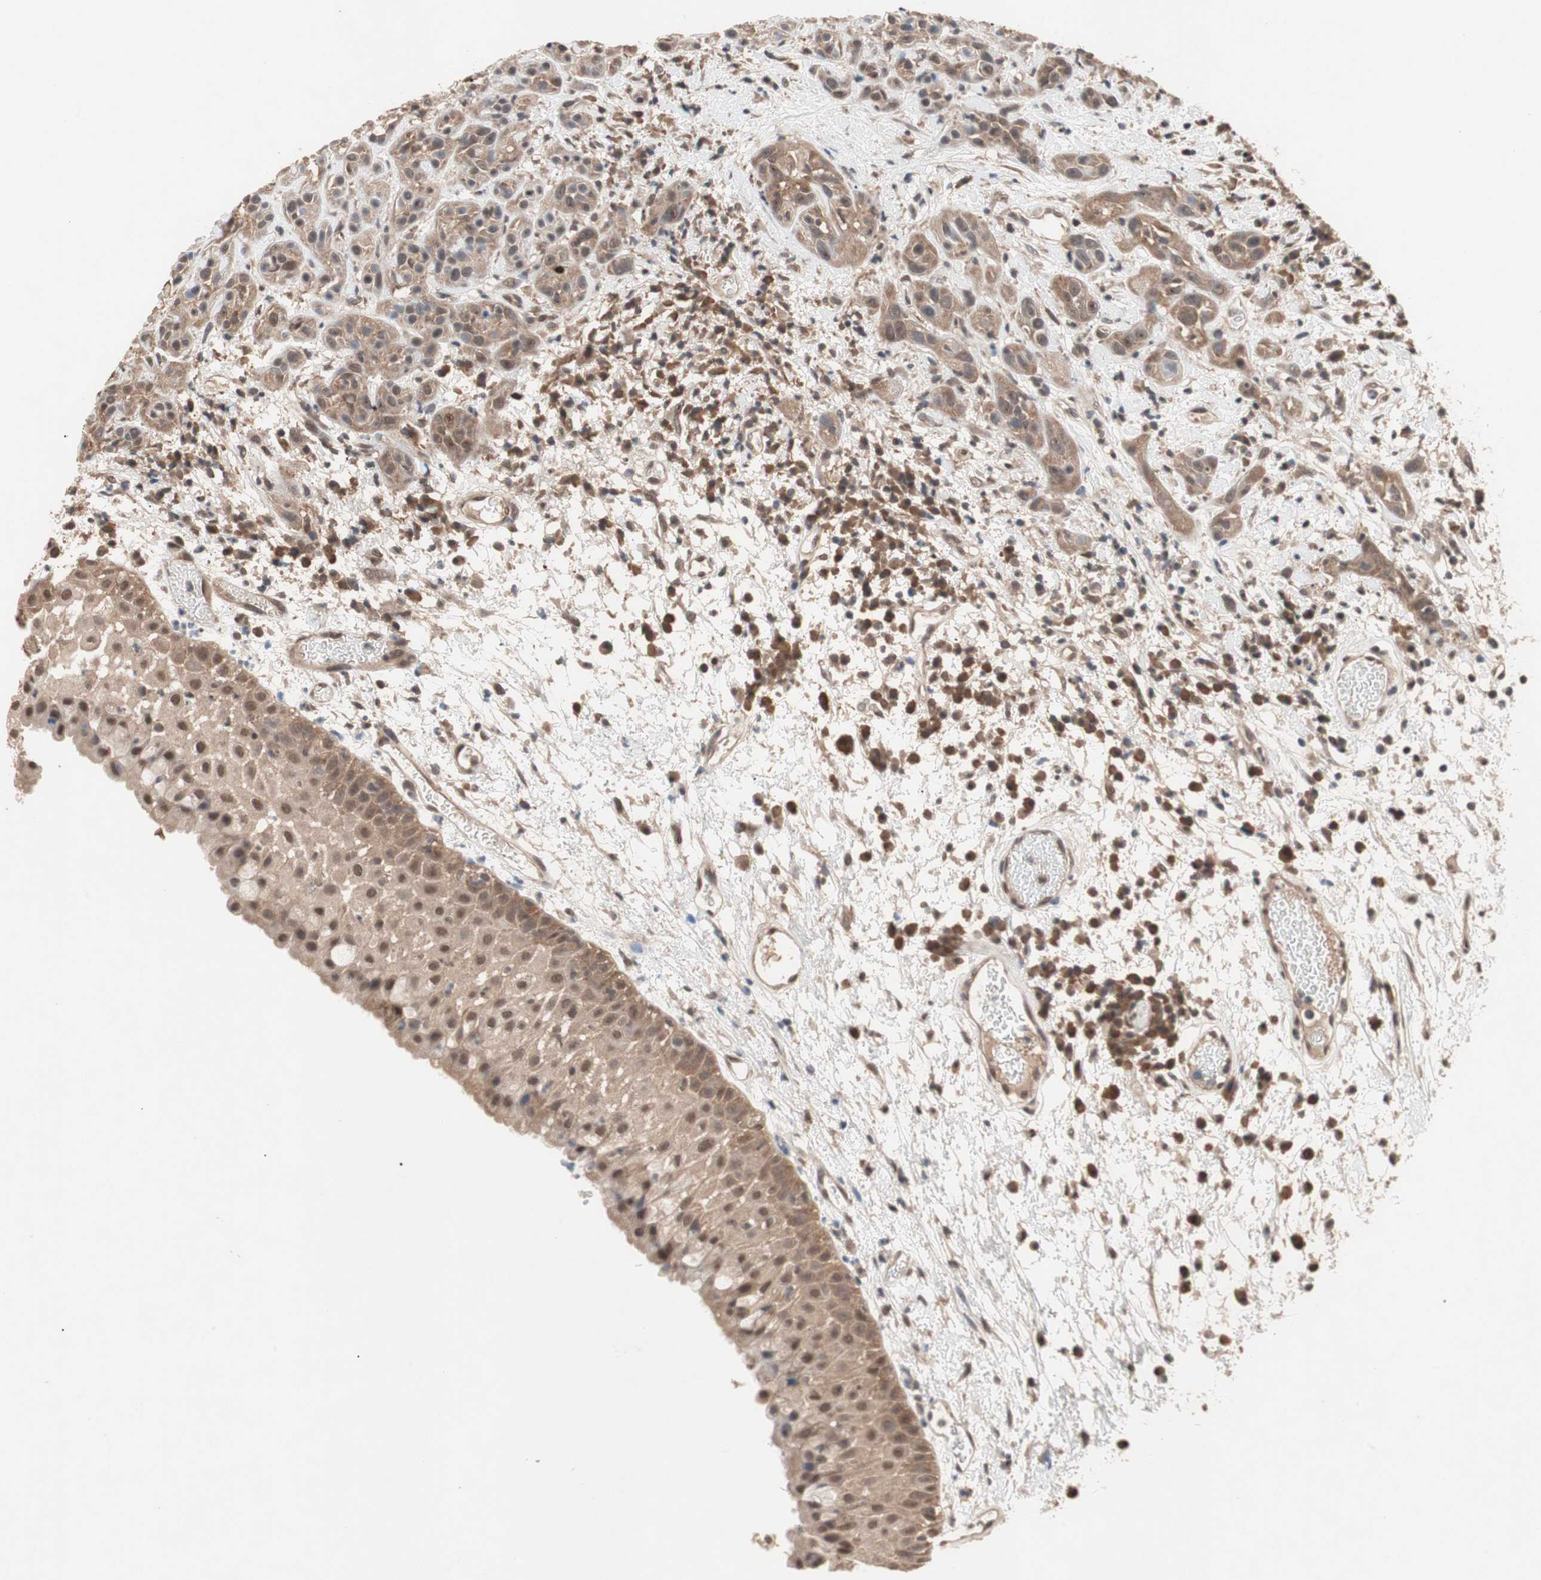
{"staining": {"intensity": "moderate", "quantity": ">75%", "location": "cytoplasmic/membranous,nuclear"}, "tissue": "head and neck cancer", "cell_type": "Tumor cells", "image_type": "cancer", "snomed": [{"axis": "morphology", "description": "Squamous cell carcinoma, NOS"}, {"axis": "topography", "description": "Head-Neck"}], "caption": "About >75% of tumor cells in head and neck squamous cell carcinoma demonstrate moderate cytoplasmic/membranous and nuclear protein expression as visualized by brown immunohistochemical staining.", "gene": "GART", "patient": {"sex": "male", "age": 62}}